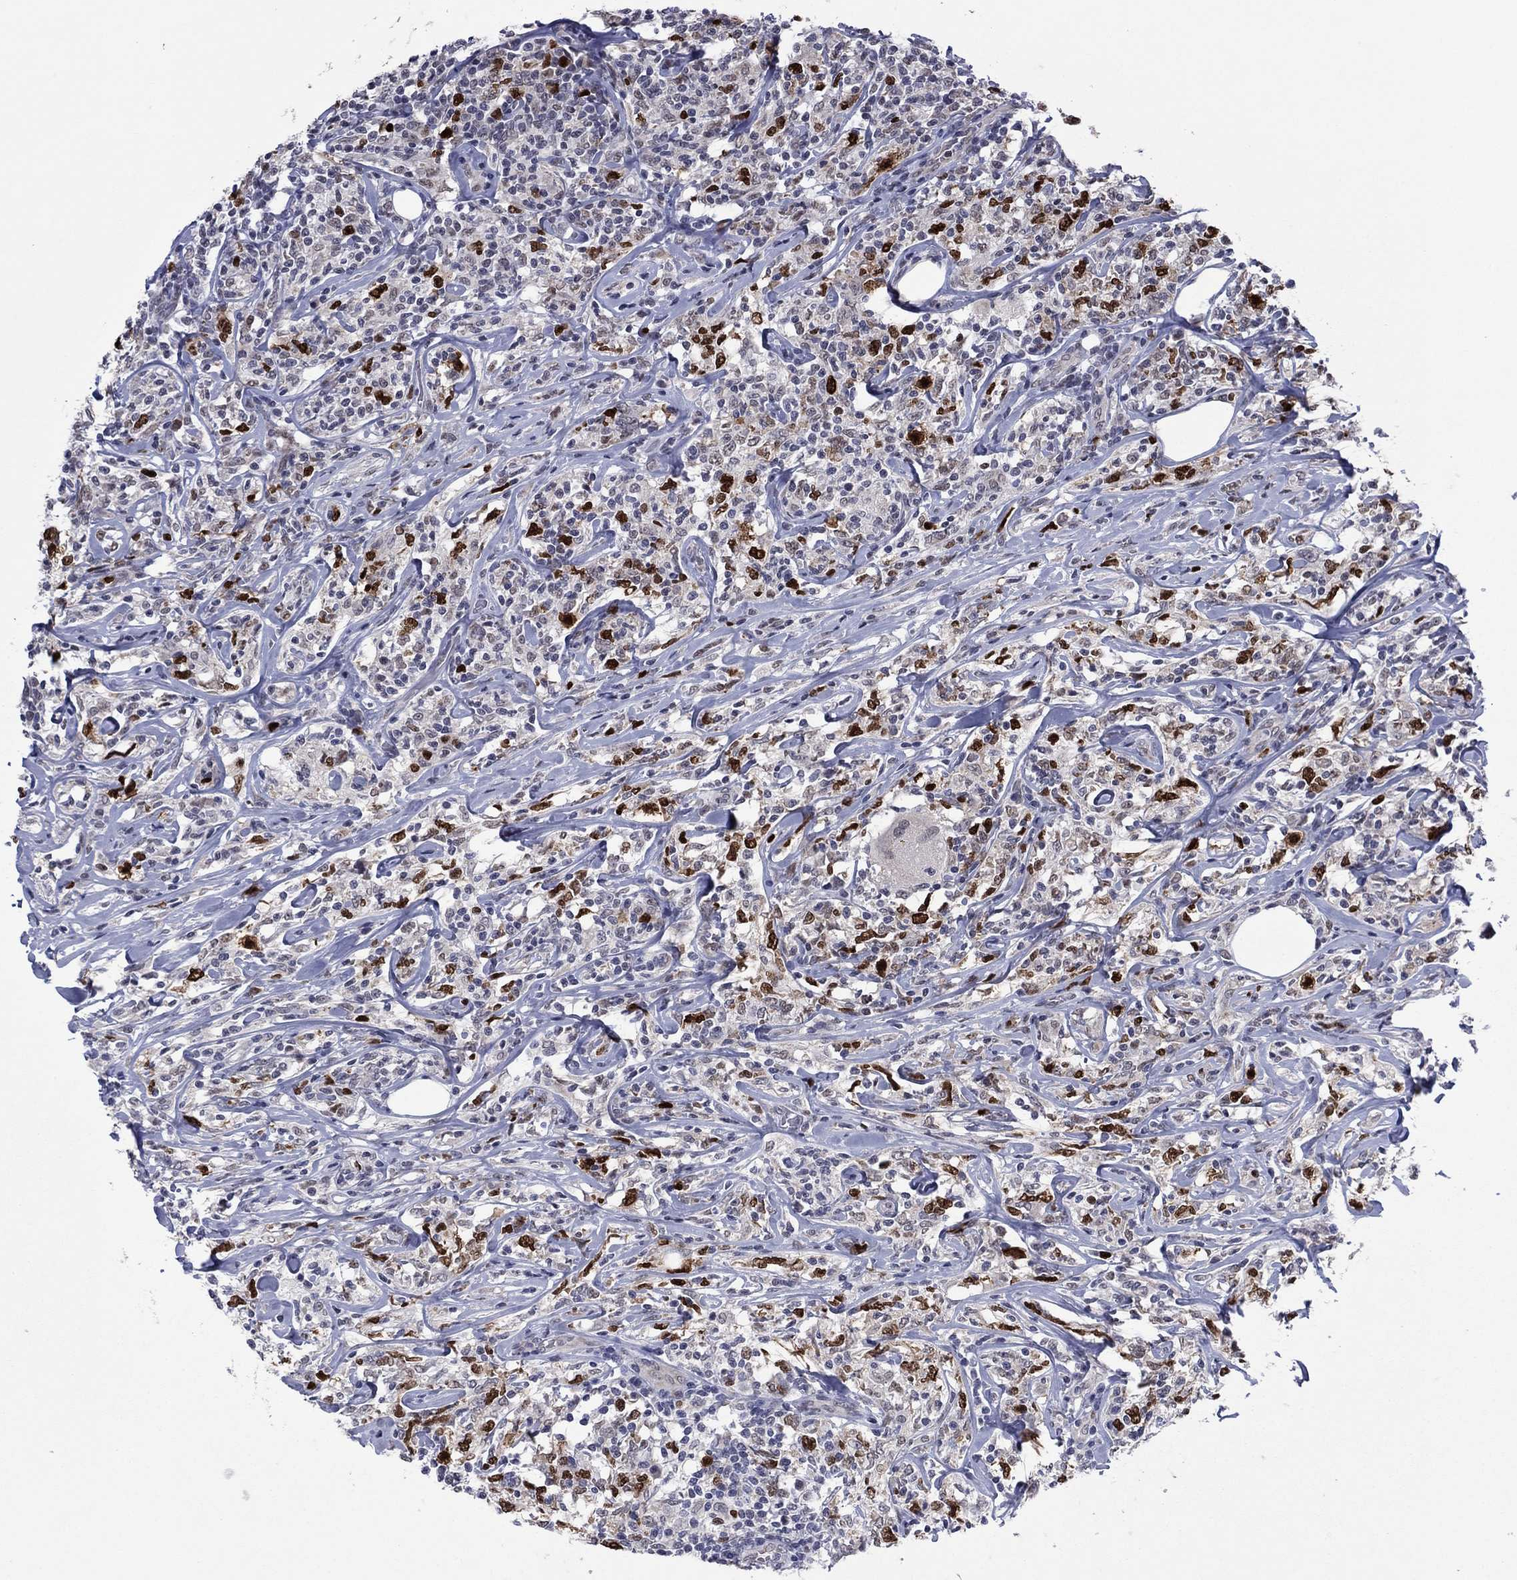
{"staining": {"intensity": "strong", "quantity": "25%-75%", "location": "nuclear"}, "tissue": "lymphoma", "cell_type": "Tumor cells", "image_type": "cancer", "snomed": [{"axis": "morphology", "description": "Malignant lymphoma, non-Hodgkin's type, High grade"}, {"axis": "topography", "description": "Lymph node"}], "caption": "The histopathology image demonstrates a brown stain indicating the presence of a protein in the nuclear of tumor cells in high-grade malignant lymphoma, non-Hodgkin's type.", "gene": "CDCA5", "patient": {"sex": "female", "age": 84}}